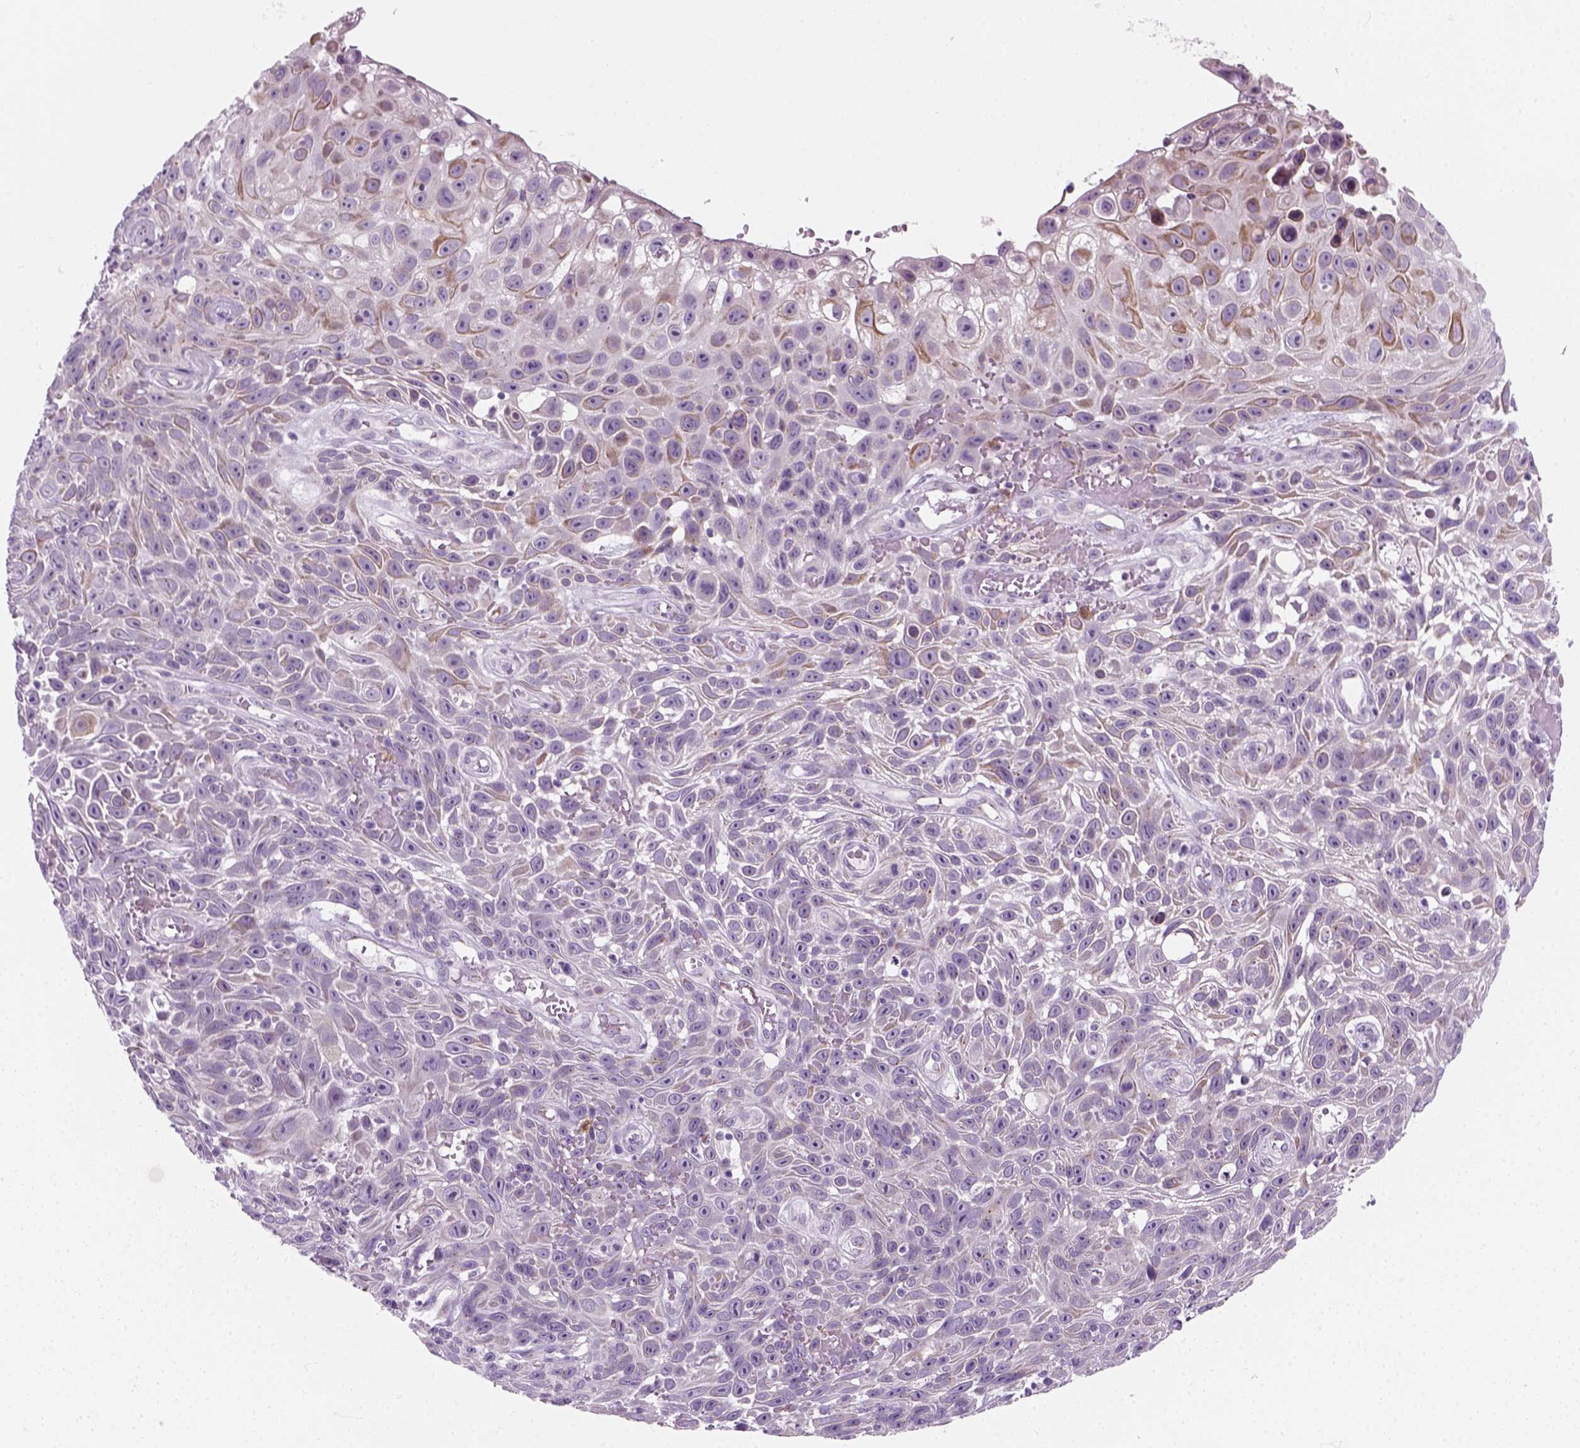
{"staining": {"intensity": "negative", "quantity": "none", "location": "none"}, "tissue": "skin cancer", "cell_type": "Tumor cells", "image_type": "cancer", "snomed": [{"axis": "morphology", "description": "Squamous cell carcinoma, NOS"}, {"axis": "topography", "description": "Skin"}], "caption": "Tumor cells show no significant staining in skin cancer (squamous cell carcinoma). (DAB (3,3'-diaminobenzidine) immunohistochemistry (IHC) visualized using brightfield microscopy, high magnification).", "gene": "IL4", "patient": {"sex": "male", "age": 82}}